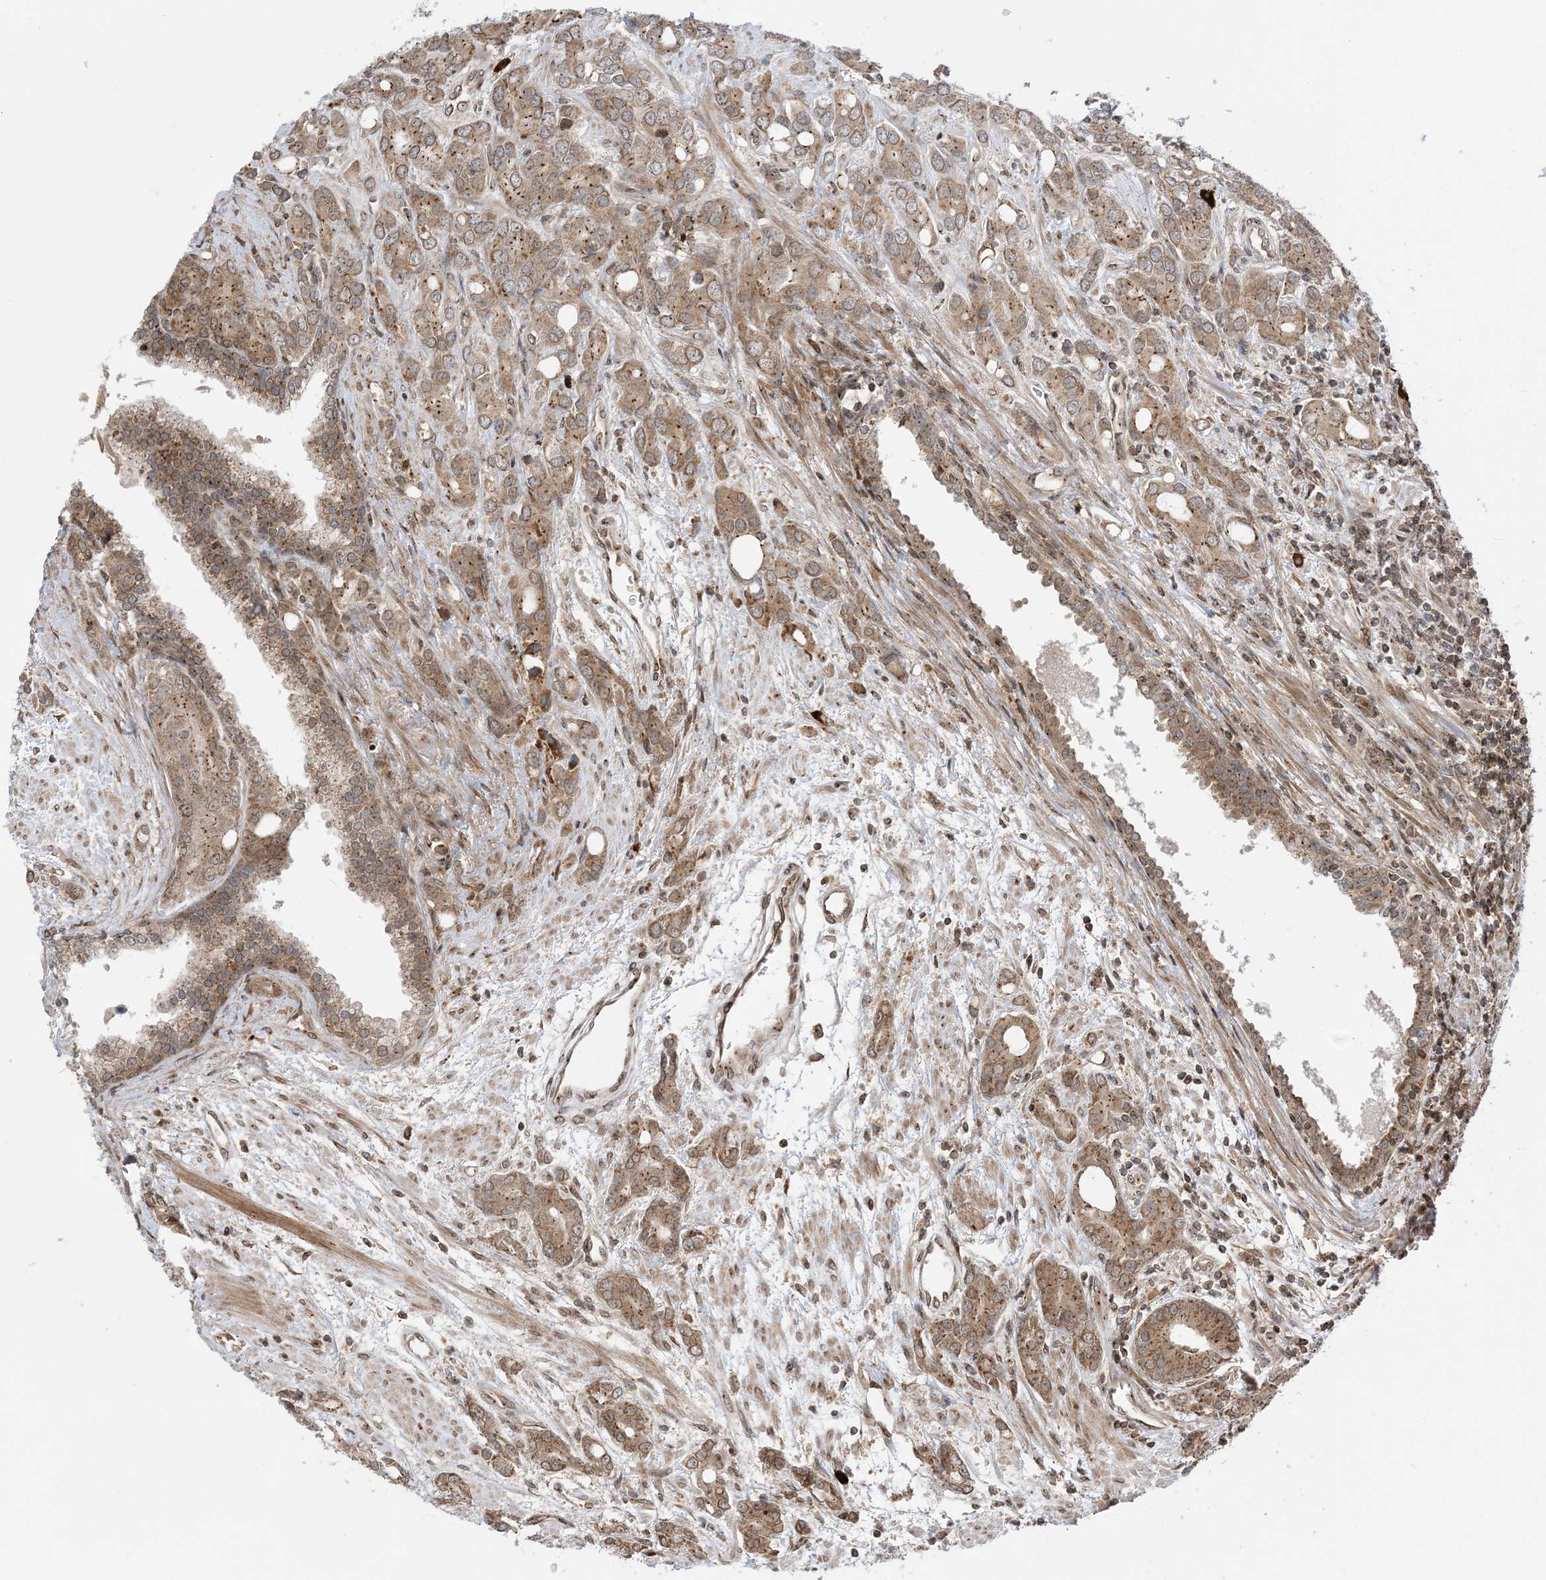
{"staining": {"intensity": "moderate", "quantity": ">75%", "location": "cytoplasmic/membranous"}, "tissue": "prostate cancer", "cell_type": "Tumor cells", "image_type": "cancer", "snomed": [{"axis": "morphology", "description": "Adenocarcinoma, High grade"}, {"axis": "topography", "description": "Prostate"}], "caption": "Prostate high-grade adenocarcinoma was stained to show a protein in brown. There is medium levels of moderate cytoplasmic/membranous staining in approximately >75% of tumor cells.", "gene": "CASP4", "patient": {"sex": "male", "age": 62}}